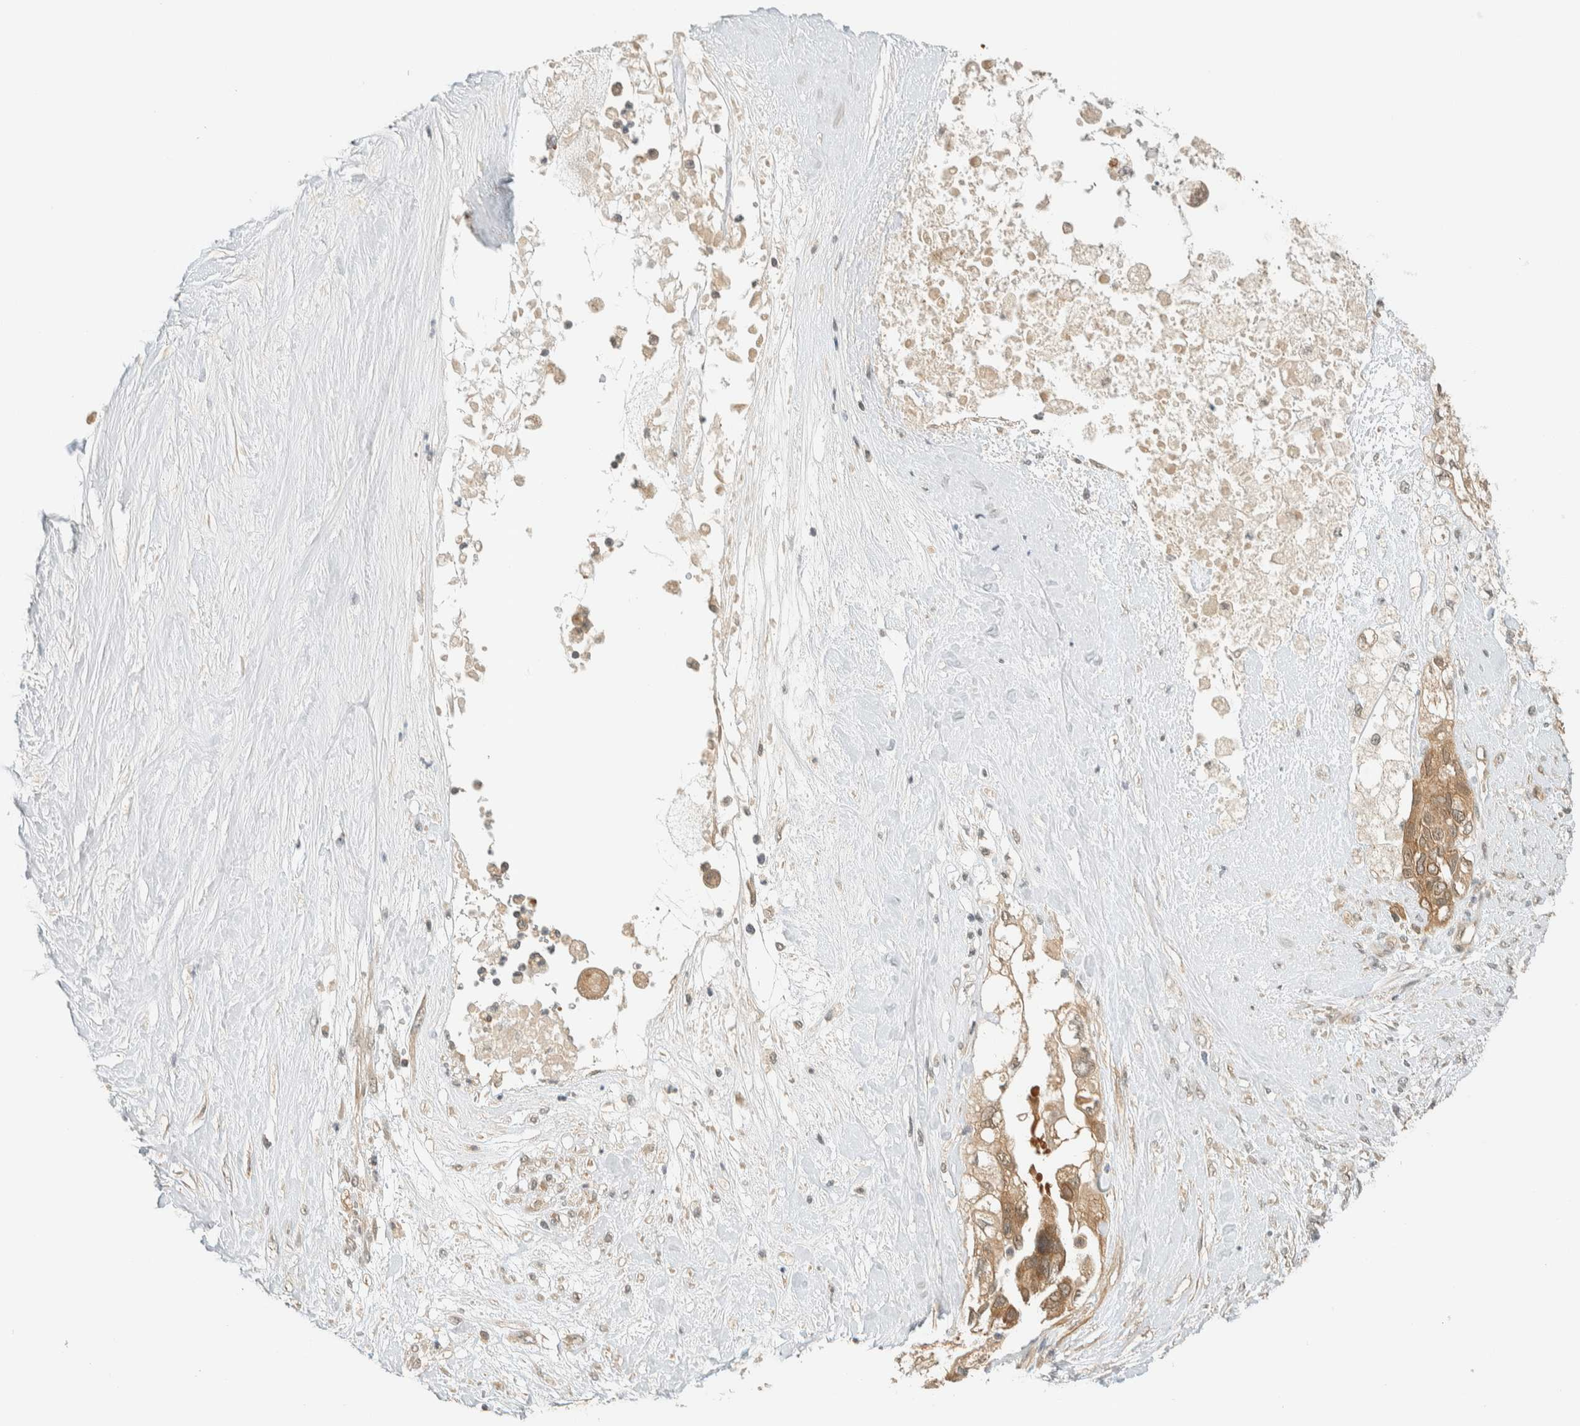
{"staining": {"intensity": "moderate", "quantity": ">75%", "location": "cytoplasmic/membranous"}, "tissue": "pancreatic cancer", "cell_type": "Tumor cells", "image_type": "cancer", "snomed": [{"axis": "morphology", "description": "Adenocarcinoma, NOS"}, {"axis": "topography", "description": "Pancreas"}], "caption": "A brown stain shows moderate cytoplasmic/membranous staining of a protein in human pancreatic cancer tumor cells.", "gene": "KIFAP3", "patient": {"sex": "female", "age": 56}}